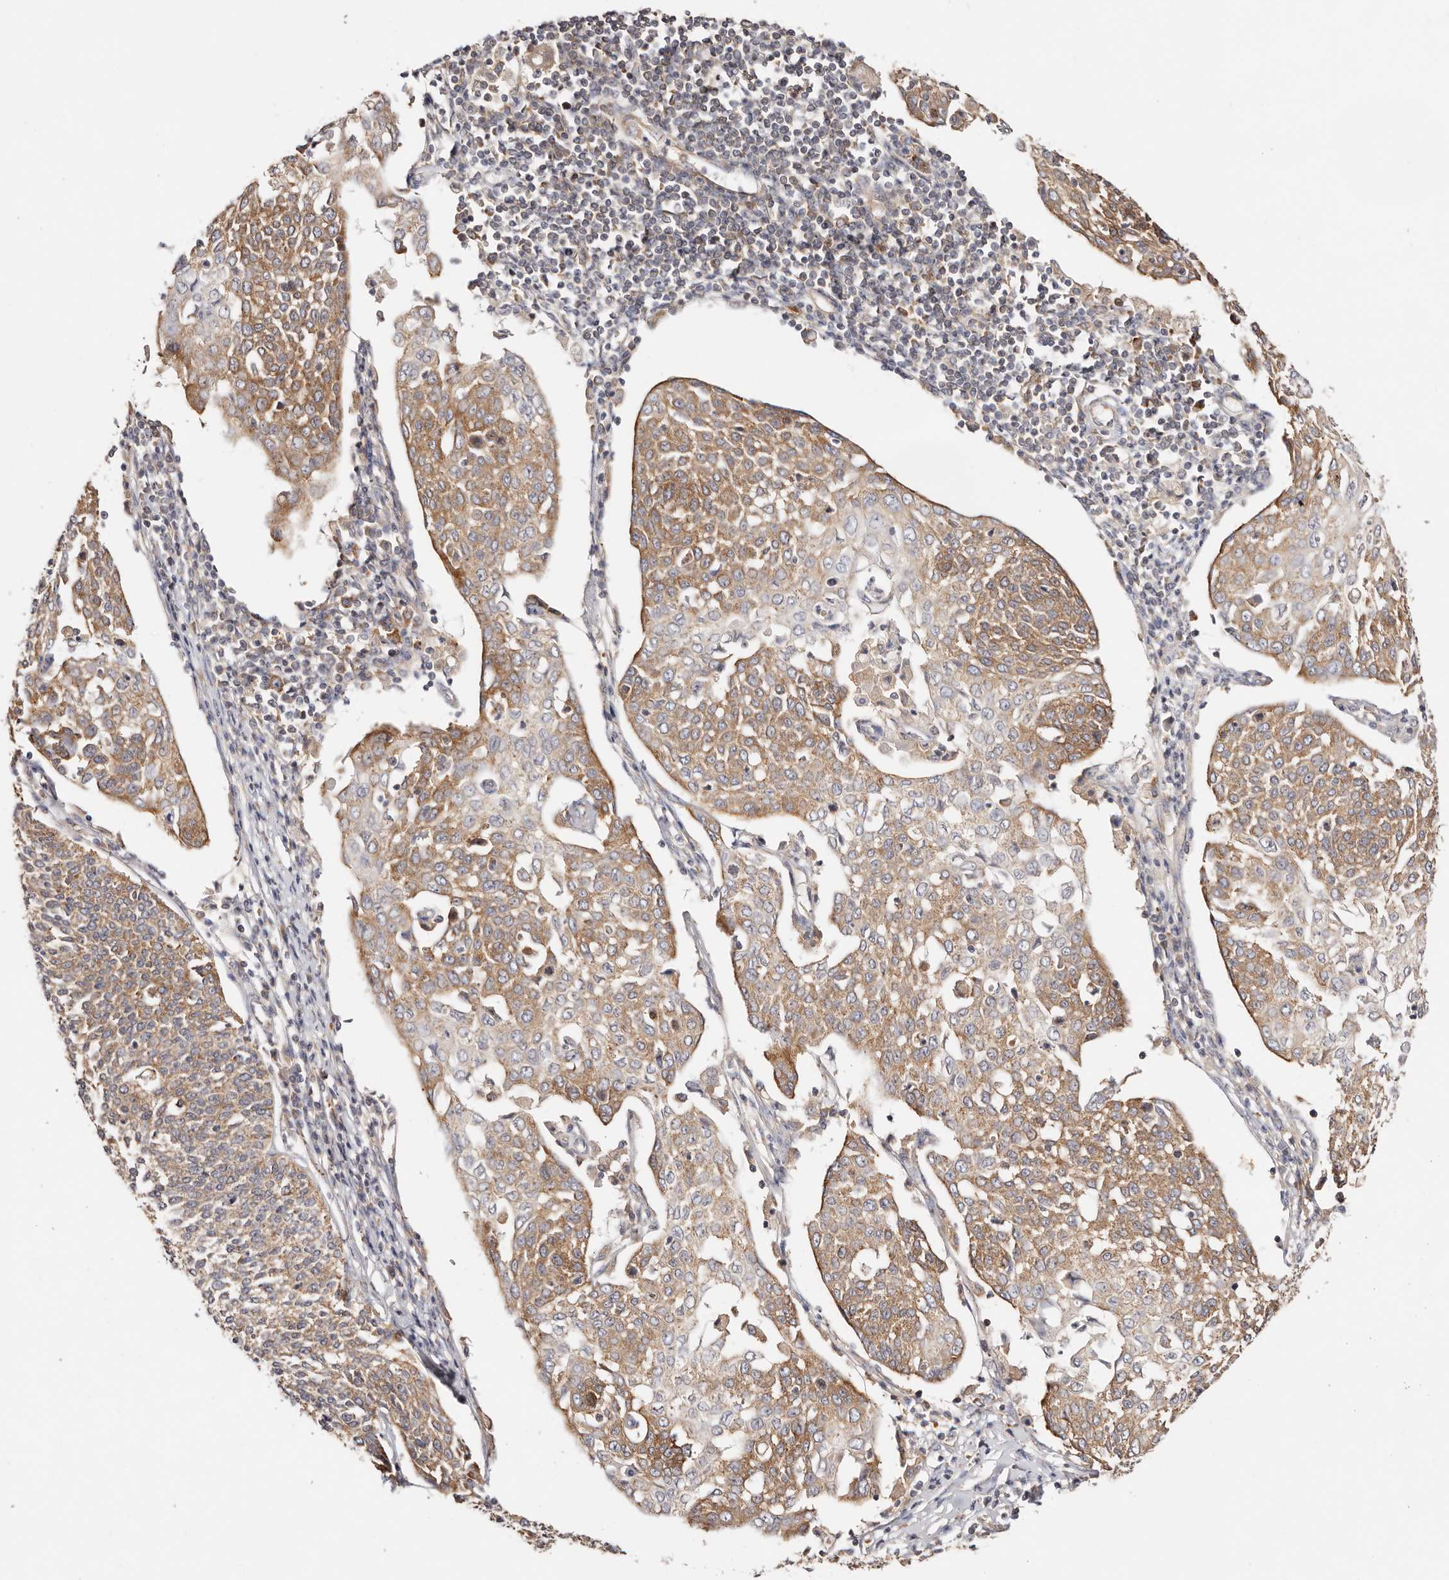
{"staining": {"intensity": "moderate", "quantity": ">75%", "location": "cytoplasmic/membranous"}, "tissue": "cervical cancer", "cell_type": "Tumor cells", "image_type": "cancer", "snomed": [{"axis": "morphology", "description": "Squamous cell carcinoma, NOS"}, {"axis": "topography", "description": "Cervix"}], "caption": "Cervical cancer (squamous cell carcinoma) stained with immunohistochemistry (IHC) displays moderate cytoplasmic/membranous staining in about >75% of tumor cells.", "gene": "GNA13", "patient": {"sex": "female", "age": 34}}